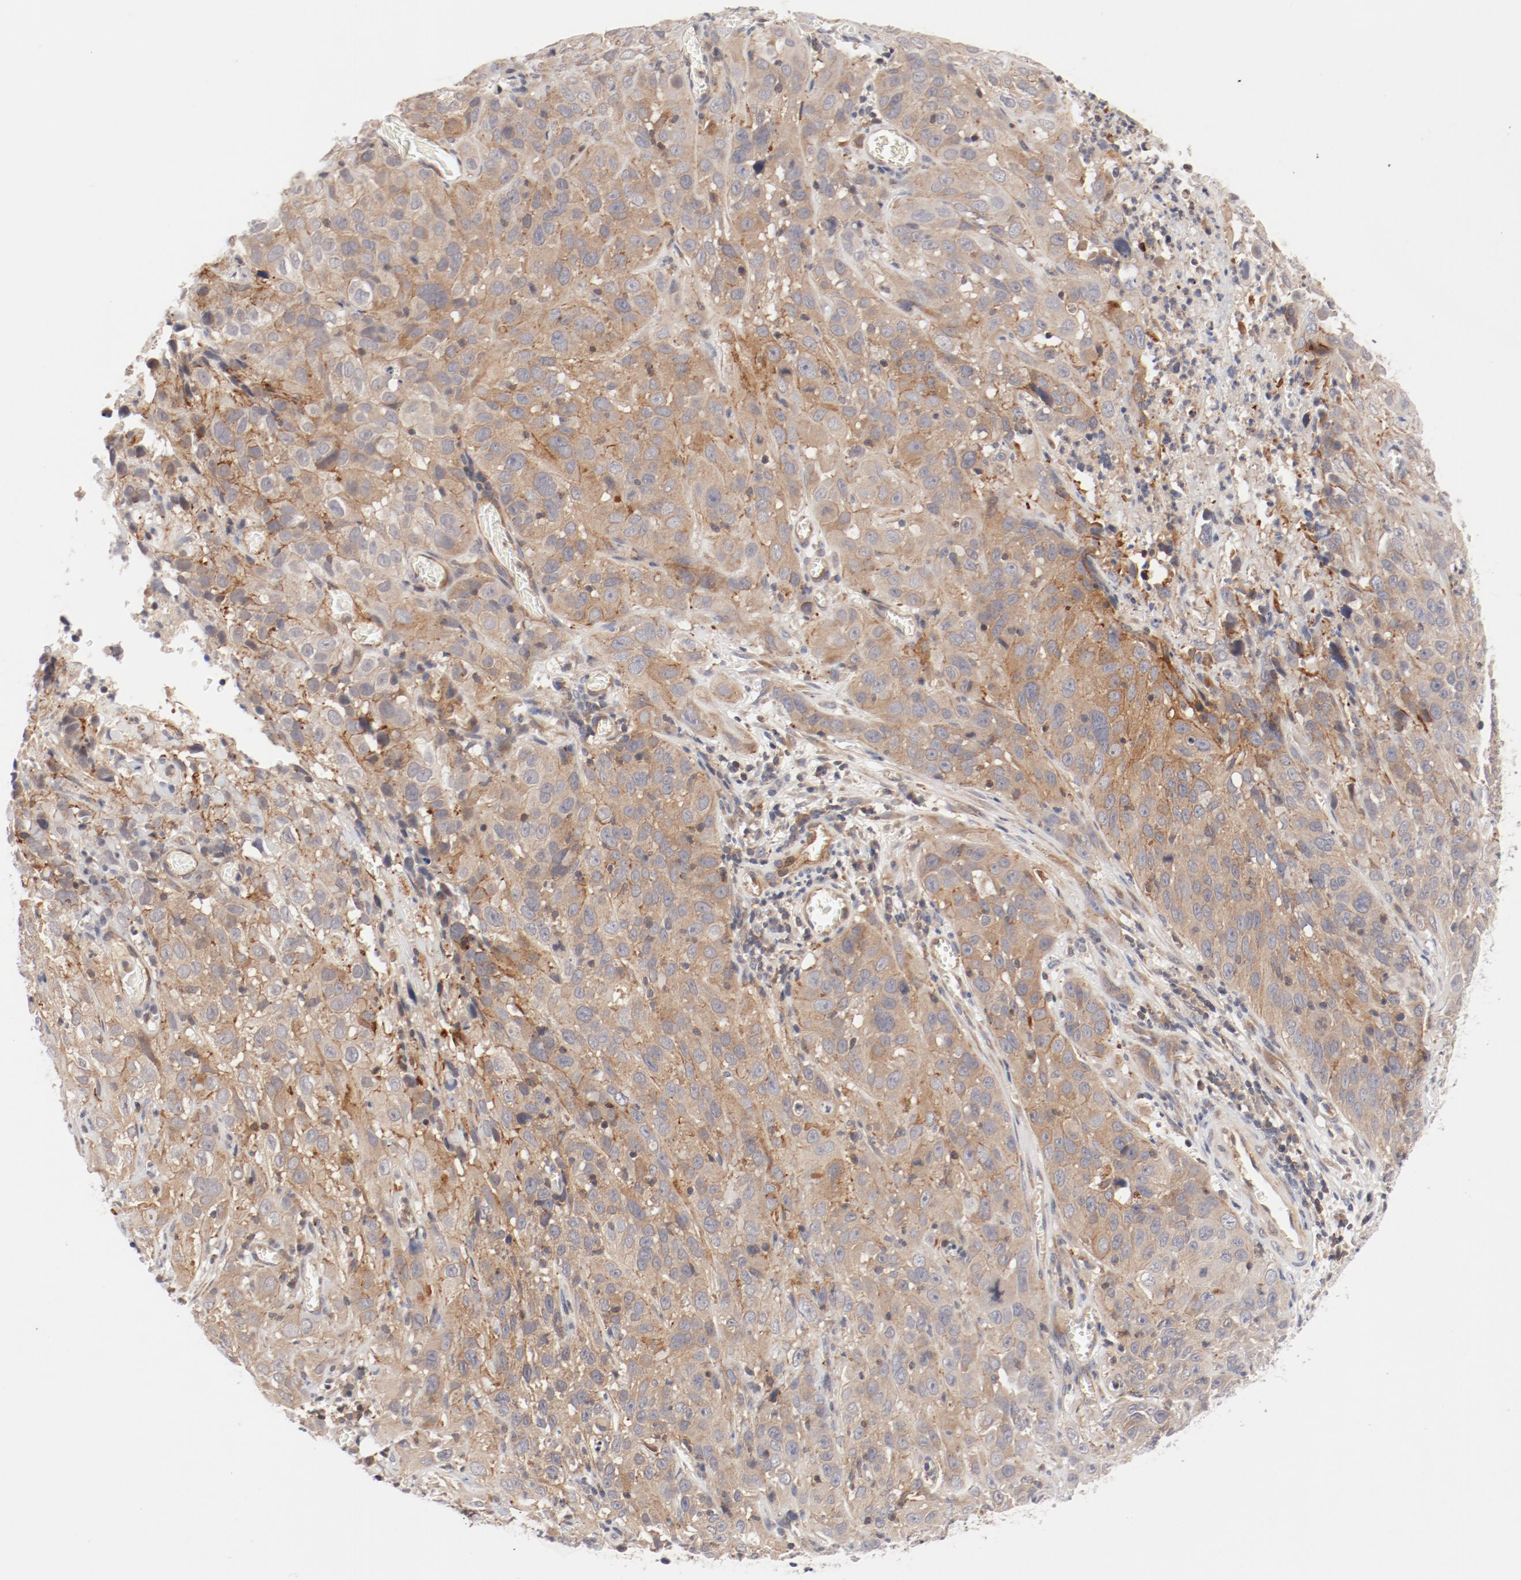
{"staining": {"intensity": "moderate", "quantity": "25%-75%", "location": "cytoplasmic/membranous"}, "tissue": "cervical cancer", "cell_type": "Tumor cells", "image_type": "cancer", "snomed": [{"axis": "morphology", "description": "Squamous cell carcinoma, NOS"}, {"axis": "topography", "description": "Cervix"}], "caption": "Human cervical squamous cell carcinoma stained with a protein marker shows moderate staining in tumor cells.", "gene": "ZNF267", "patient": {"sex": "female", "age": 32}}